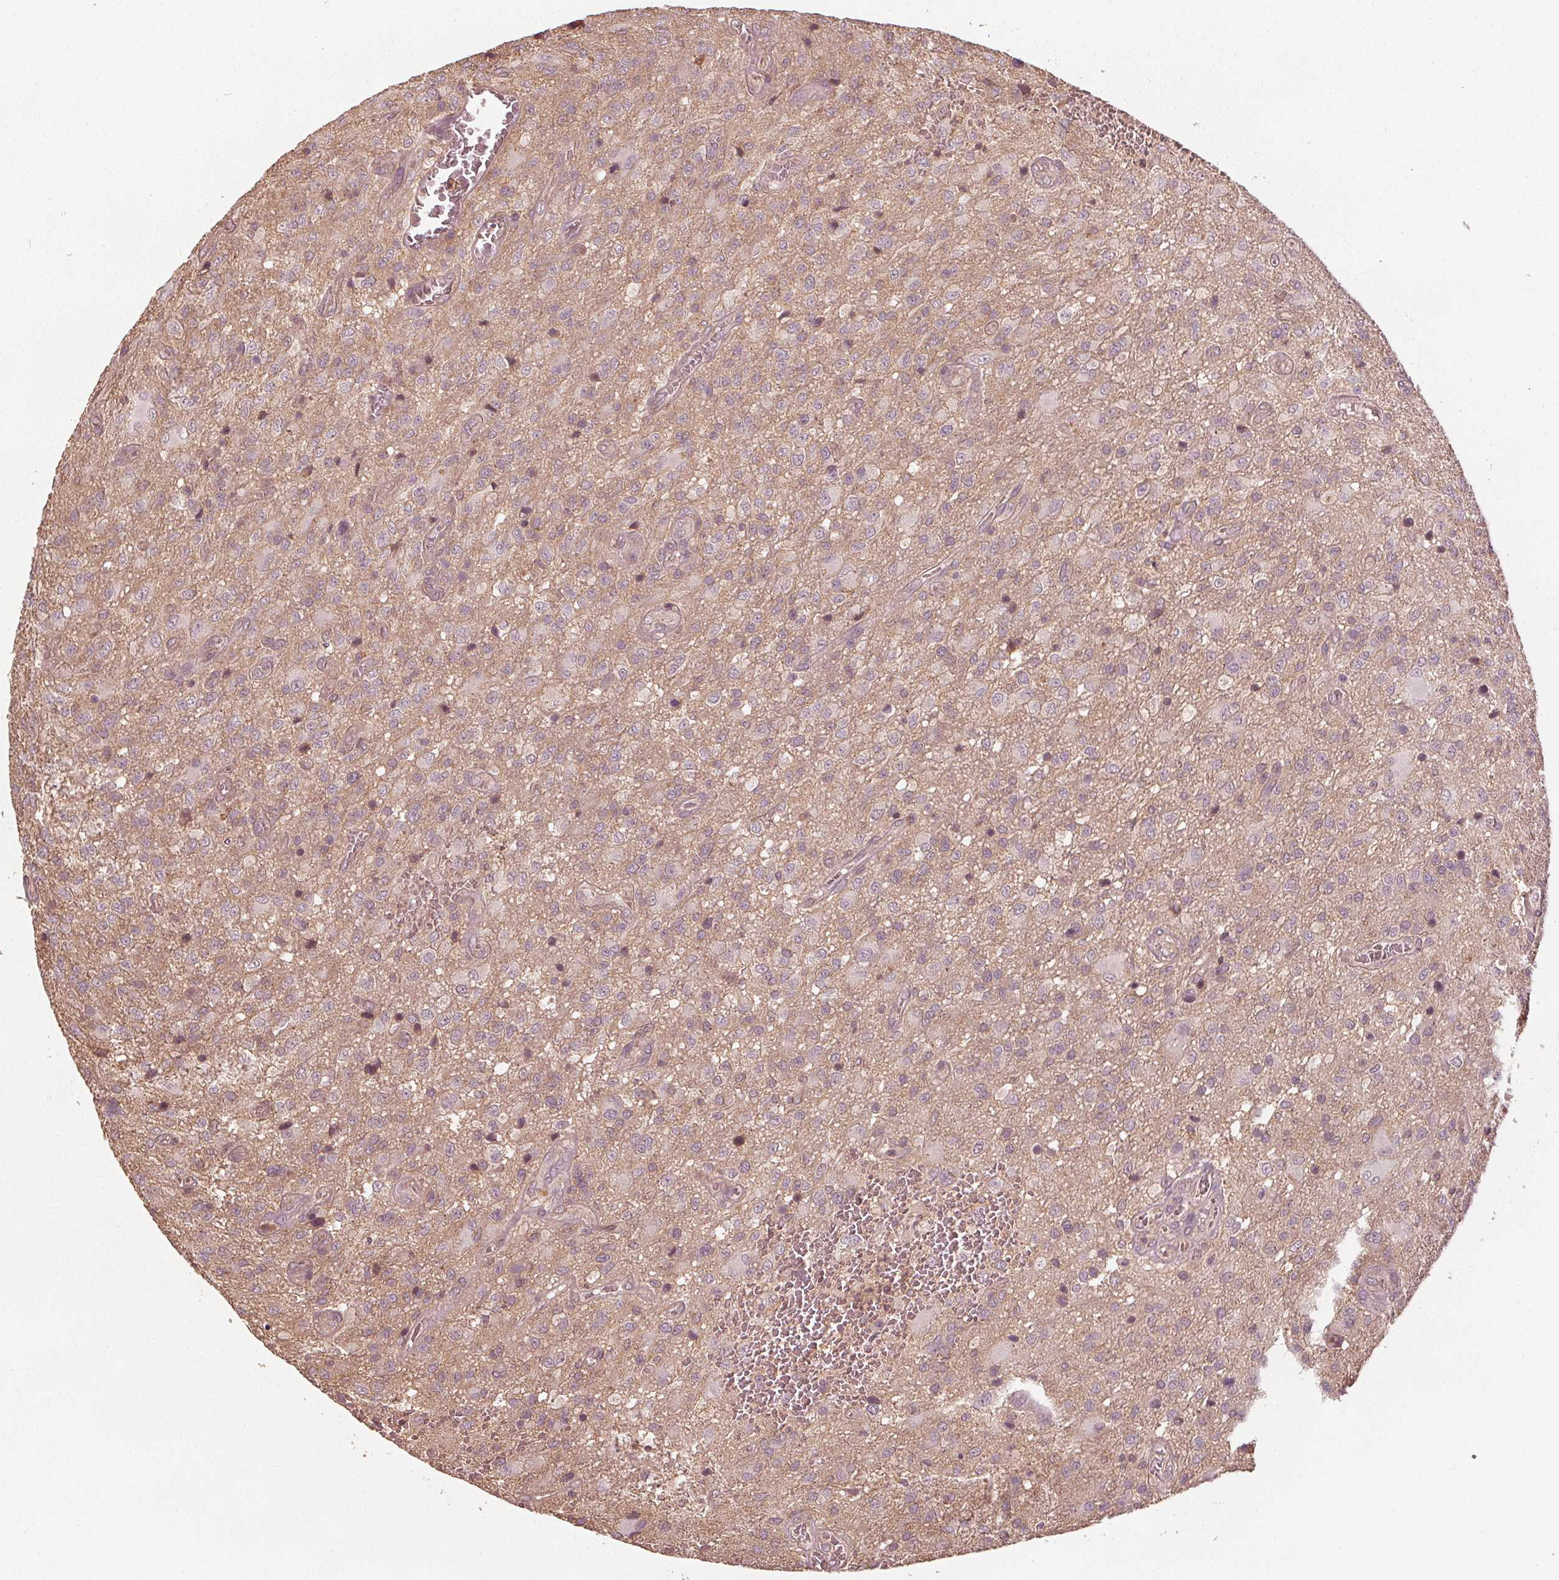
{"staining": {"intensity": "weak", "quantity": "<25%", "location": "cytoplasmic/membranous"}, "tissue": "glioma", "cell_type": "Tumor cells", "image_type": "cancer", "snomed": [{"axis": "morphology", "description": "Glioma, malignant, Low grade"}, {"axis": "topography", "description": "Brain"}], "caption": "There is no significant staining in tumor cells of malignant glioma (low-grade).", "gene": "GNB2", "patient": {"sex": "male", "age": 66}}